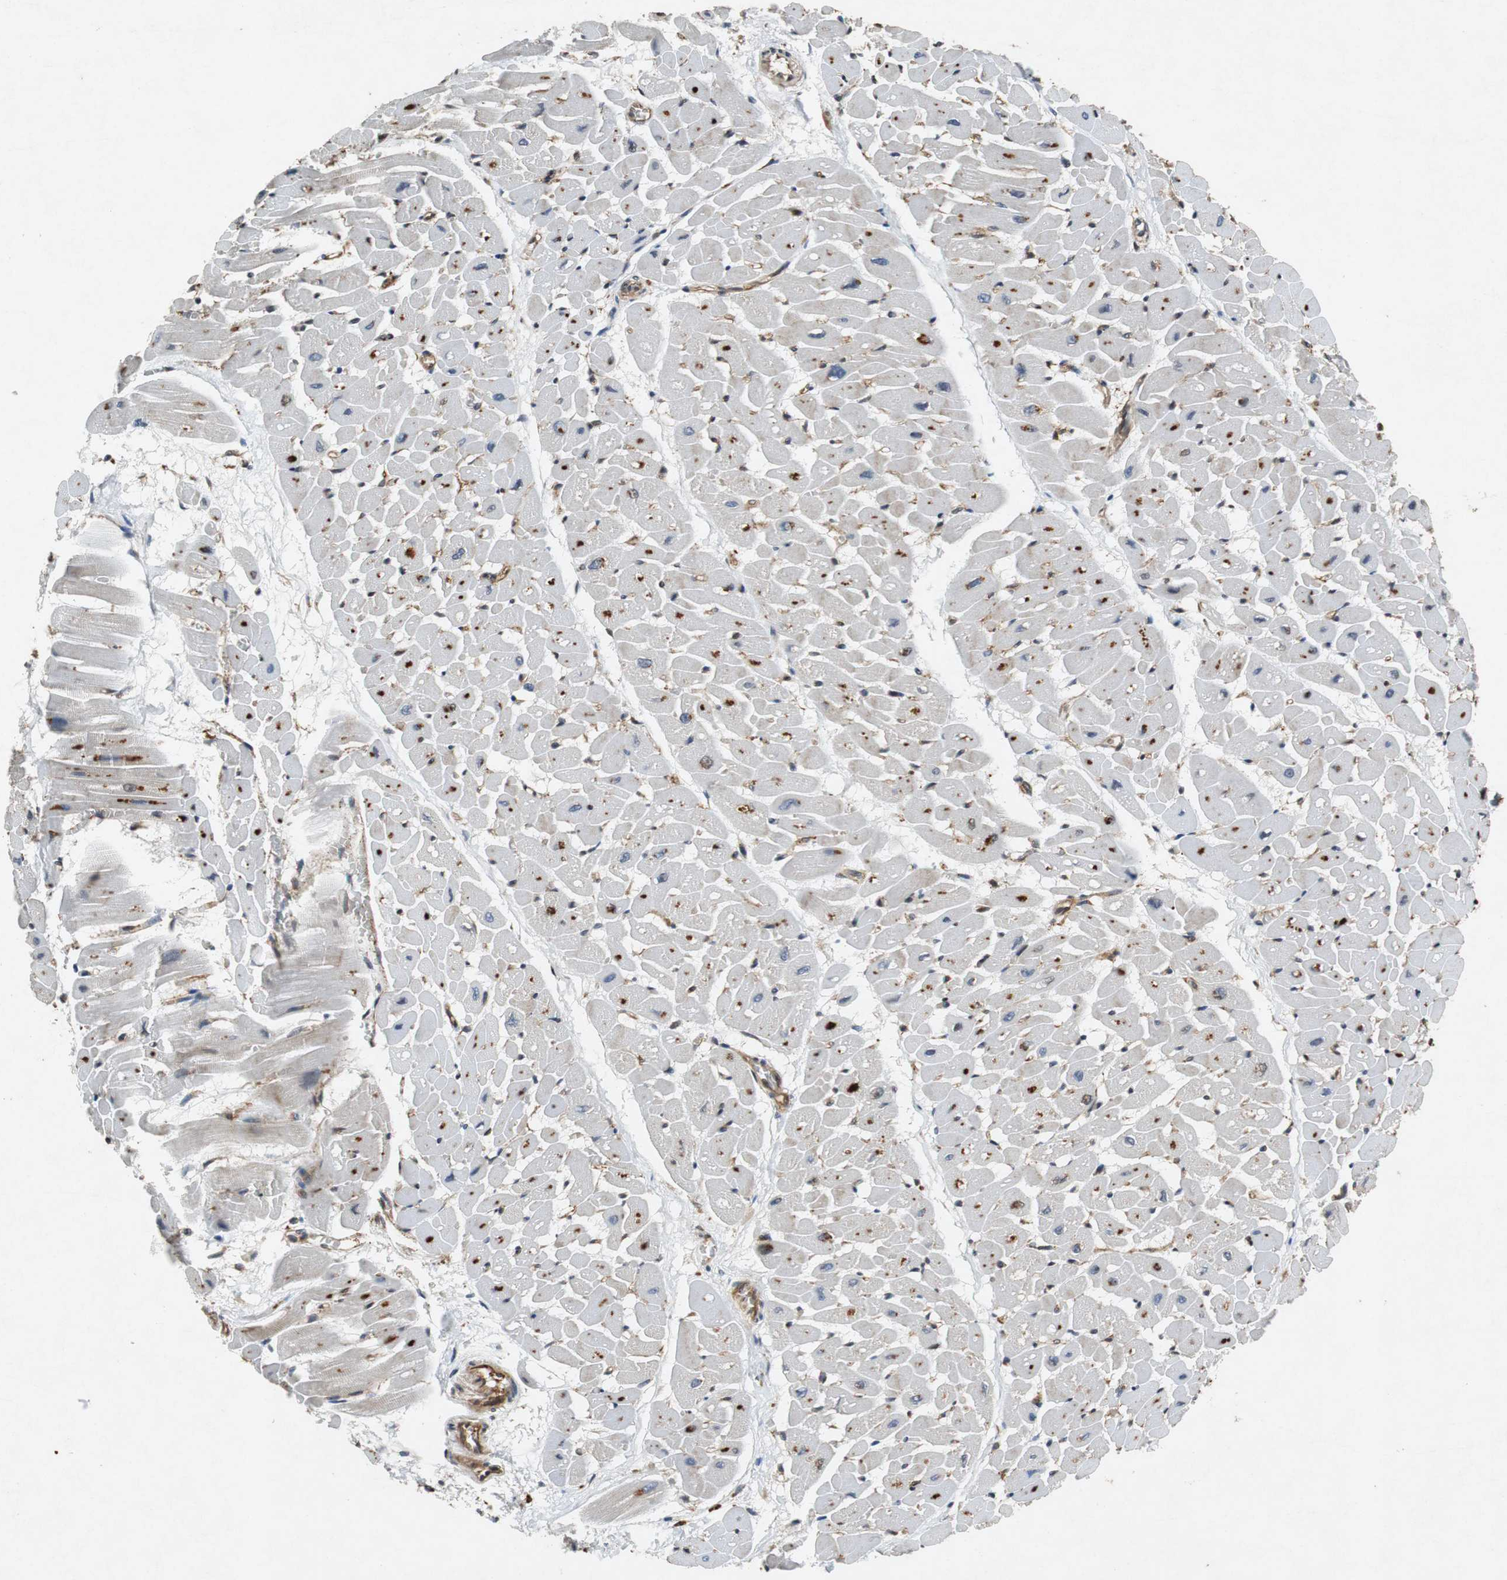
{"staining": {"intensity": "strong", "quantity": "25%-75%", "location": "cytoplasmic/membranous"}, "tissue": "heart muscle", "cell_type": "Cardiomyocytes", "image_type": "normal", "snomed": [{"axis": "morphology", "description": "Normal tissue, NOS"}, {"axis": "topography", "description": "Heart"}], "caption": "Approximately 25%-75% of cardiomyocytes in unremarkable heart muscle display strong cytoplasmic/membranous protein positivity as visualized by brown immunohistochemical staining.", "gene": "TUBA4A", "patient": {"sex": "male", "age": 45}}